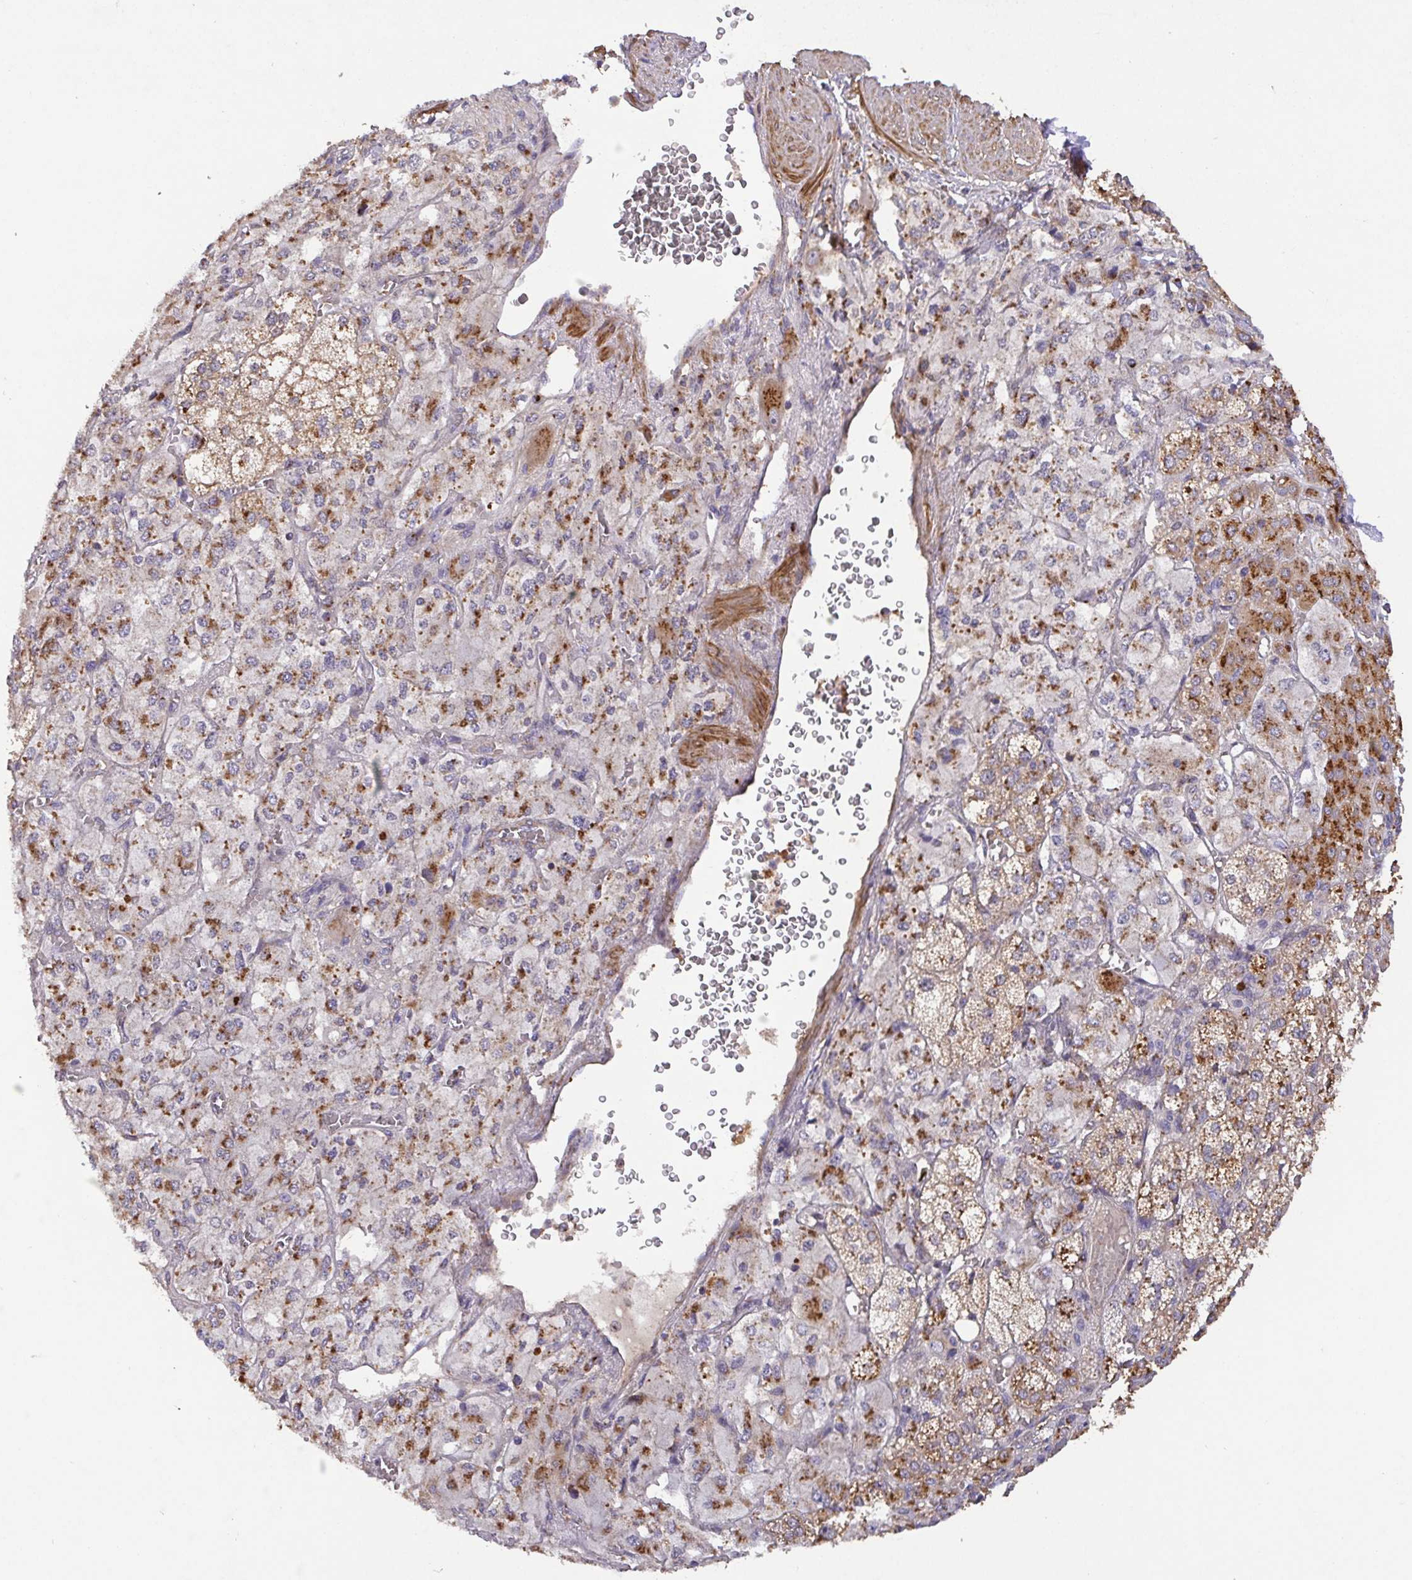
{"staining": {"intensity": "moderate", "quantity": ">75%", "location": "cytoplasmic/membranous"}, "tissue": "adrenal gland", "cell_type": "Glandular cells", "image_type": "normal", "snomed": [{"axis": "morphology", "description": "Normal tissue, NOS"}, {"axis": "topography", "description": "Adrenal gland"}], "caption": "Immunohistochemical staining of benign human adrenal gland exhibits >75% levels of moderate cytoplasmic/membranous protein staining in approximately >75% of glandular cells.", "gene": "TM9SF4", "patient": {"sex": "female", "age": 60}}